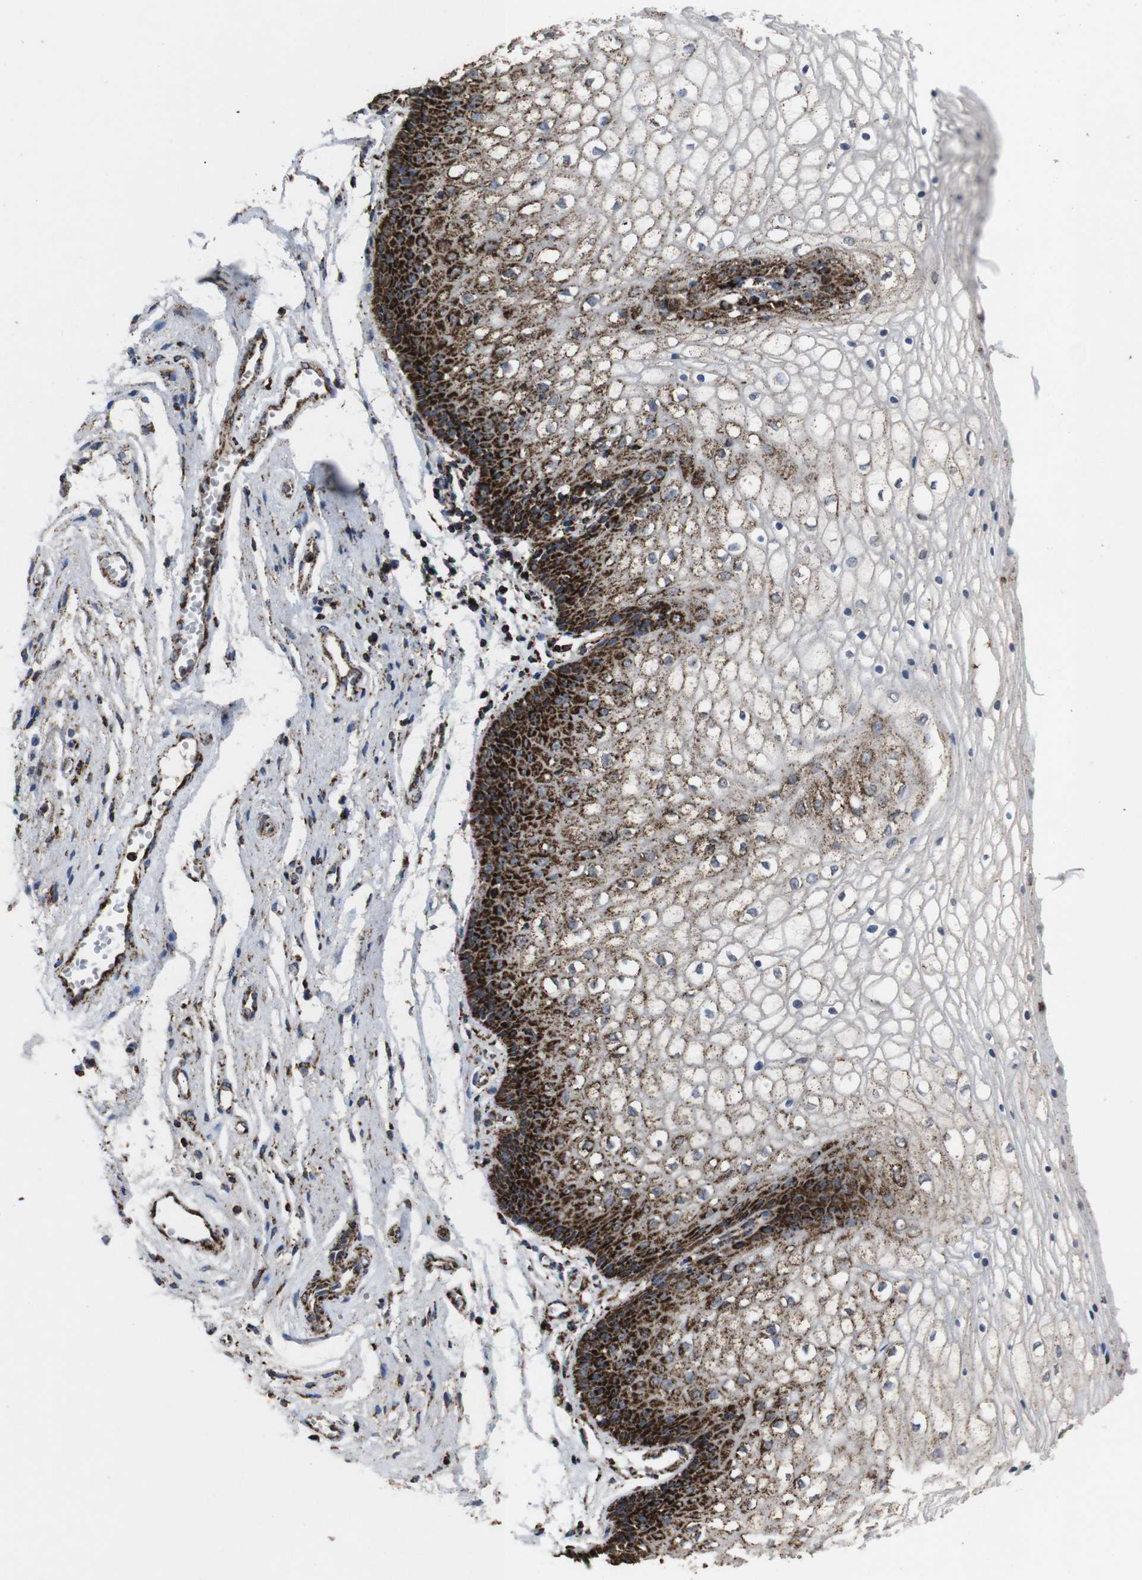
{"staining": {"intensity": "strong", "quantity": ">75%", "location": "cytoplasmic/membranous"}, "tissue": "vagina", "cell_type": "Squamous epithelial cells", "image_type": "normal", "snomed": [{"axis": "morphology", "description": "Normal tissue, NOS"}, {"axis": "topography", "description": "Vagina"}], "caption": "The histopathology image displays a brown stain indicating the presence of a protein in the cytoplasmic/membranous of squamous epithelial cells in vagina. (IHC, brightfield microscopy, high magnification).", "gene": "ATP5F1A", "patient": {"sex": "female", "age": 34}}